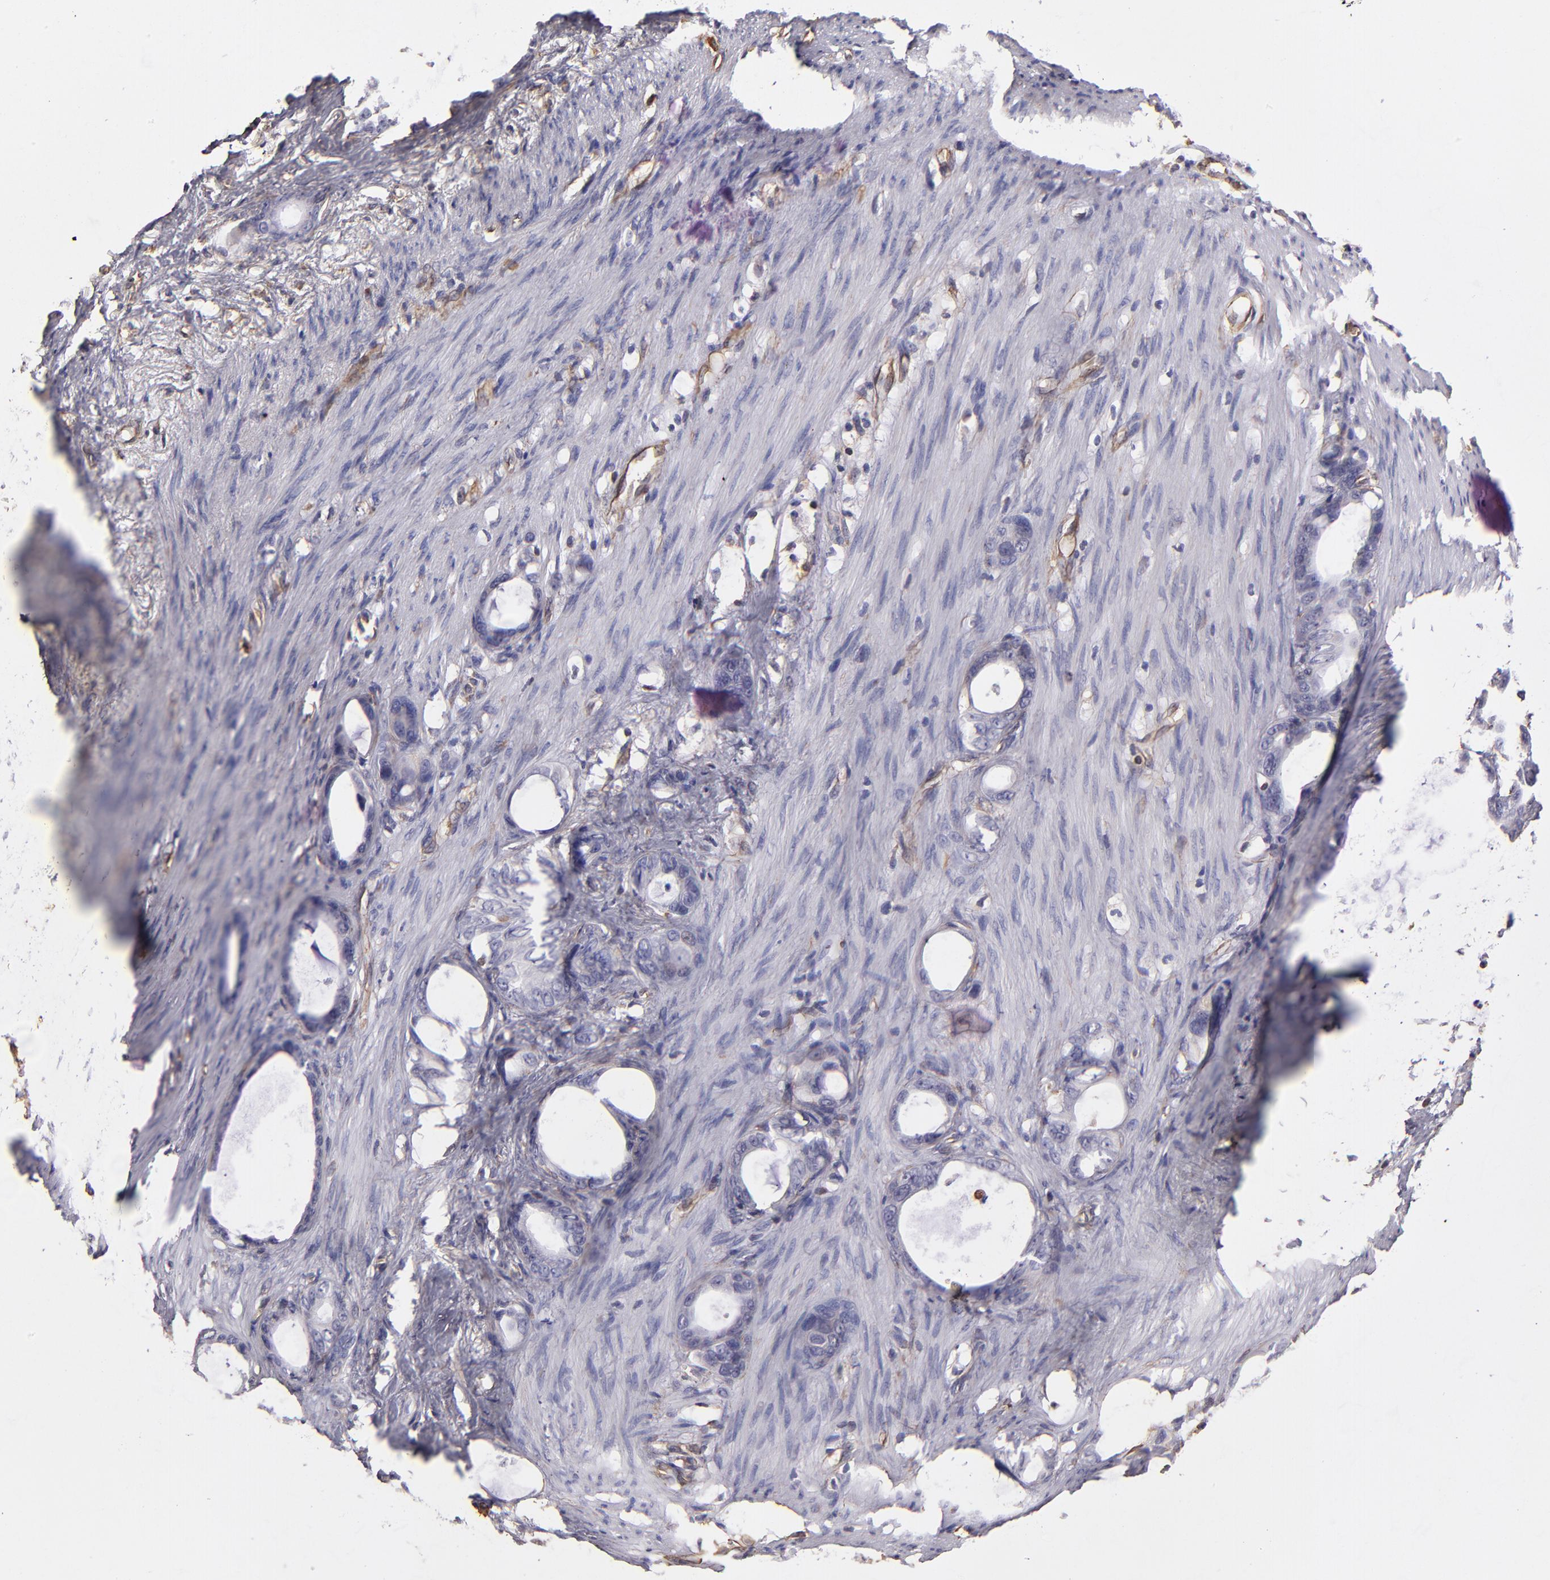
{"staining": {"intensity": "negative", "quantity": "none", "location": "none"}, "tissue": "stomach cancer", "cell_type": "Tumor cells", "image_type": "cancer", "snomed": [{"axis": "morphology", "description": "Adenocarcinoma, NOS"}, {"axis": "topography", "description": "Stomach"}], "caption": "DAB (3,3'-diaminobenzidine) immunohistochemical staining of stomach cancer reveals no significant staining in tumor cells. (DAB (3,3'-diaminobenzidine) immunohistochemistry visualized using brightfield microscopy, high magnification).", "gene": "ABCC1", "patient": {"sex": "female", "age": 75}}